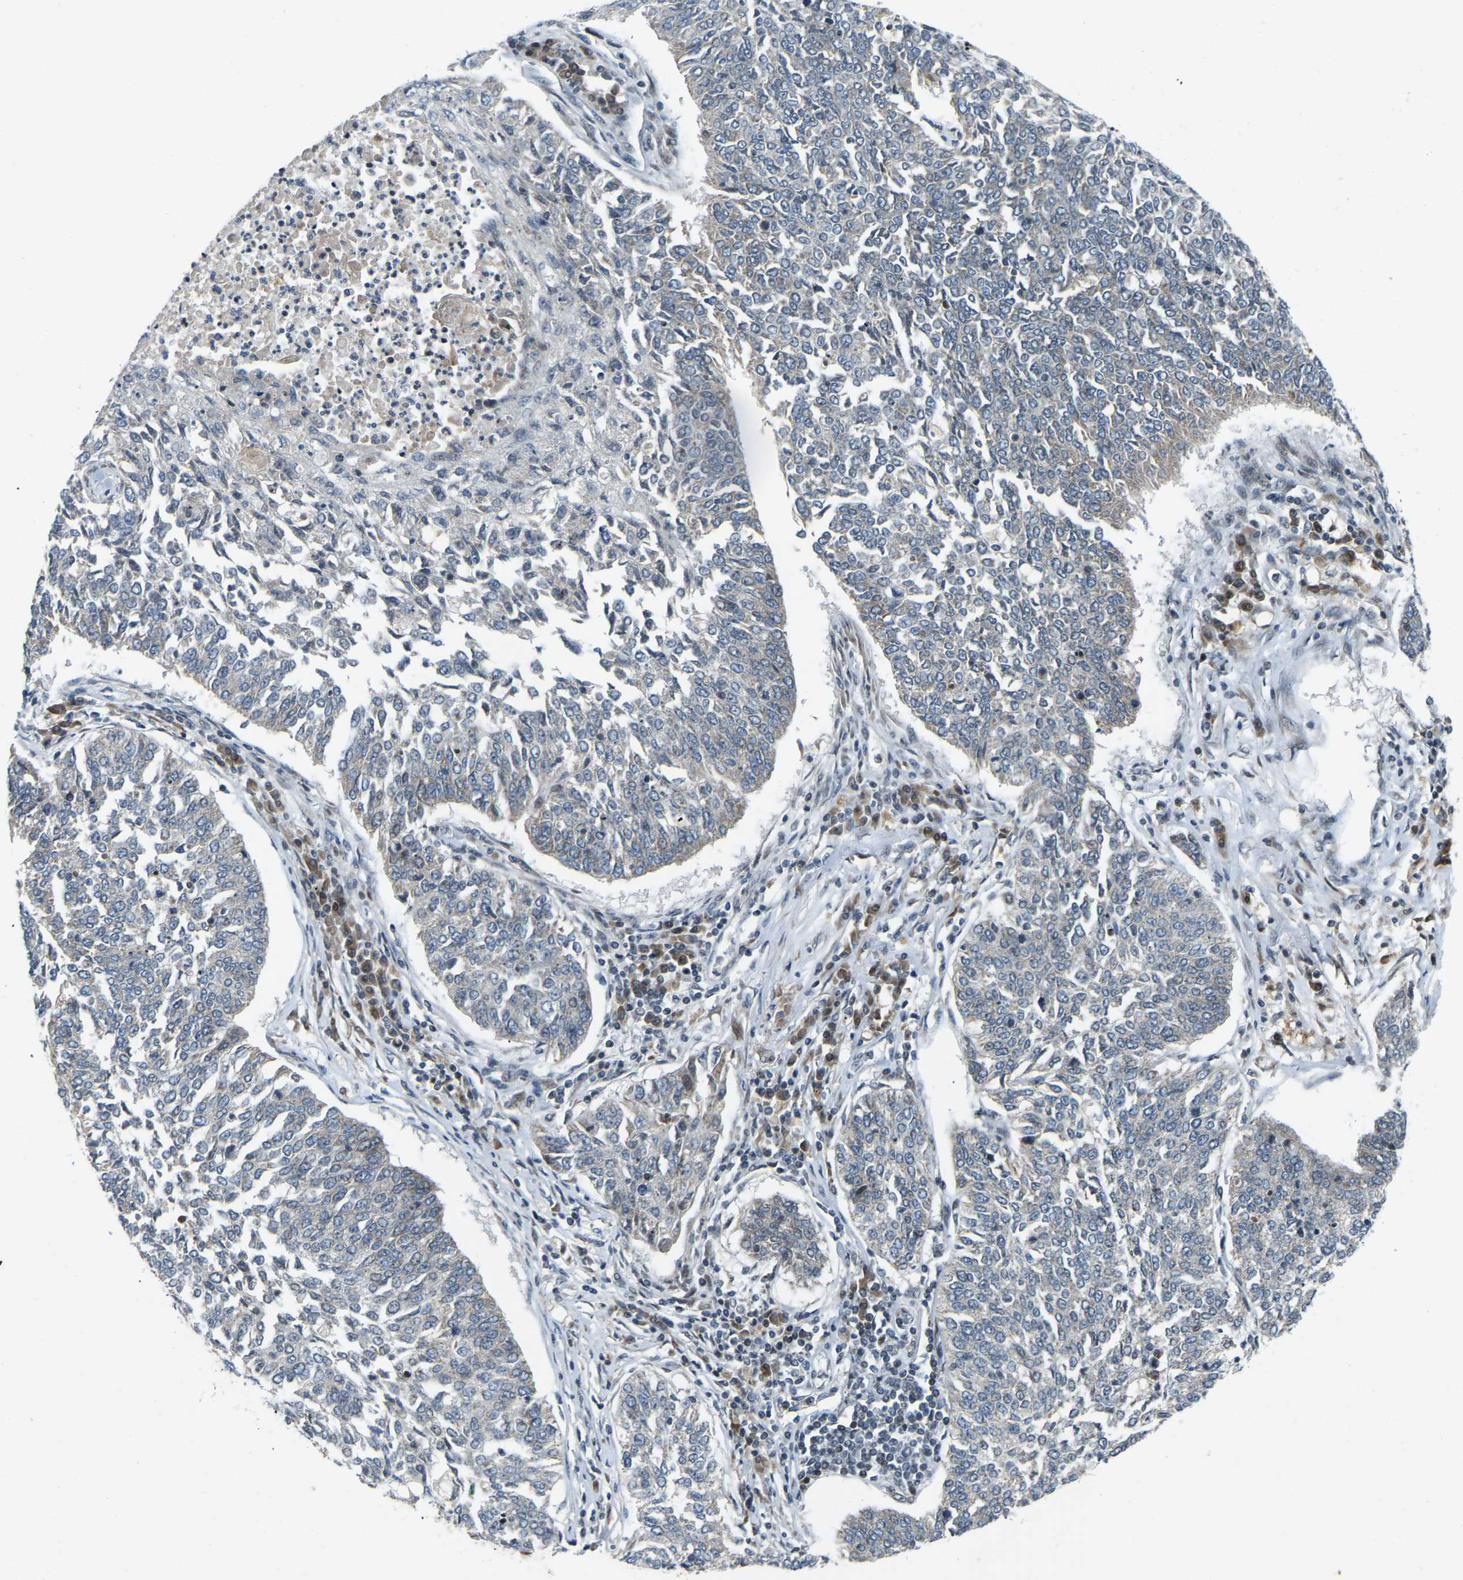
{"staining": {"intensity": "negative", "quantity": "none", "location": "none"}, "tissue": "lung cancer", "cell_type": "Tumor cells", "image_type": "cancer", "snomed": [{"axis": "morphology", "description": "Normal tissue, NOS"}, {"axis": "morphology", "description": "Squamous cell carcinoma, NOS"}, {"axis": "topography", "description": "Cartilage tissue"}, {"axis": "topography", "description": "Bronchus"}, {"axis": "topography", "description": "Lung"}], "caption": "Tumor cells are negative for protein expression in human lung cancer.", "gene": "PARL", "patient": {"sex": "female", "age": 49}}